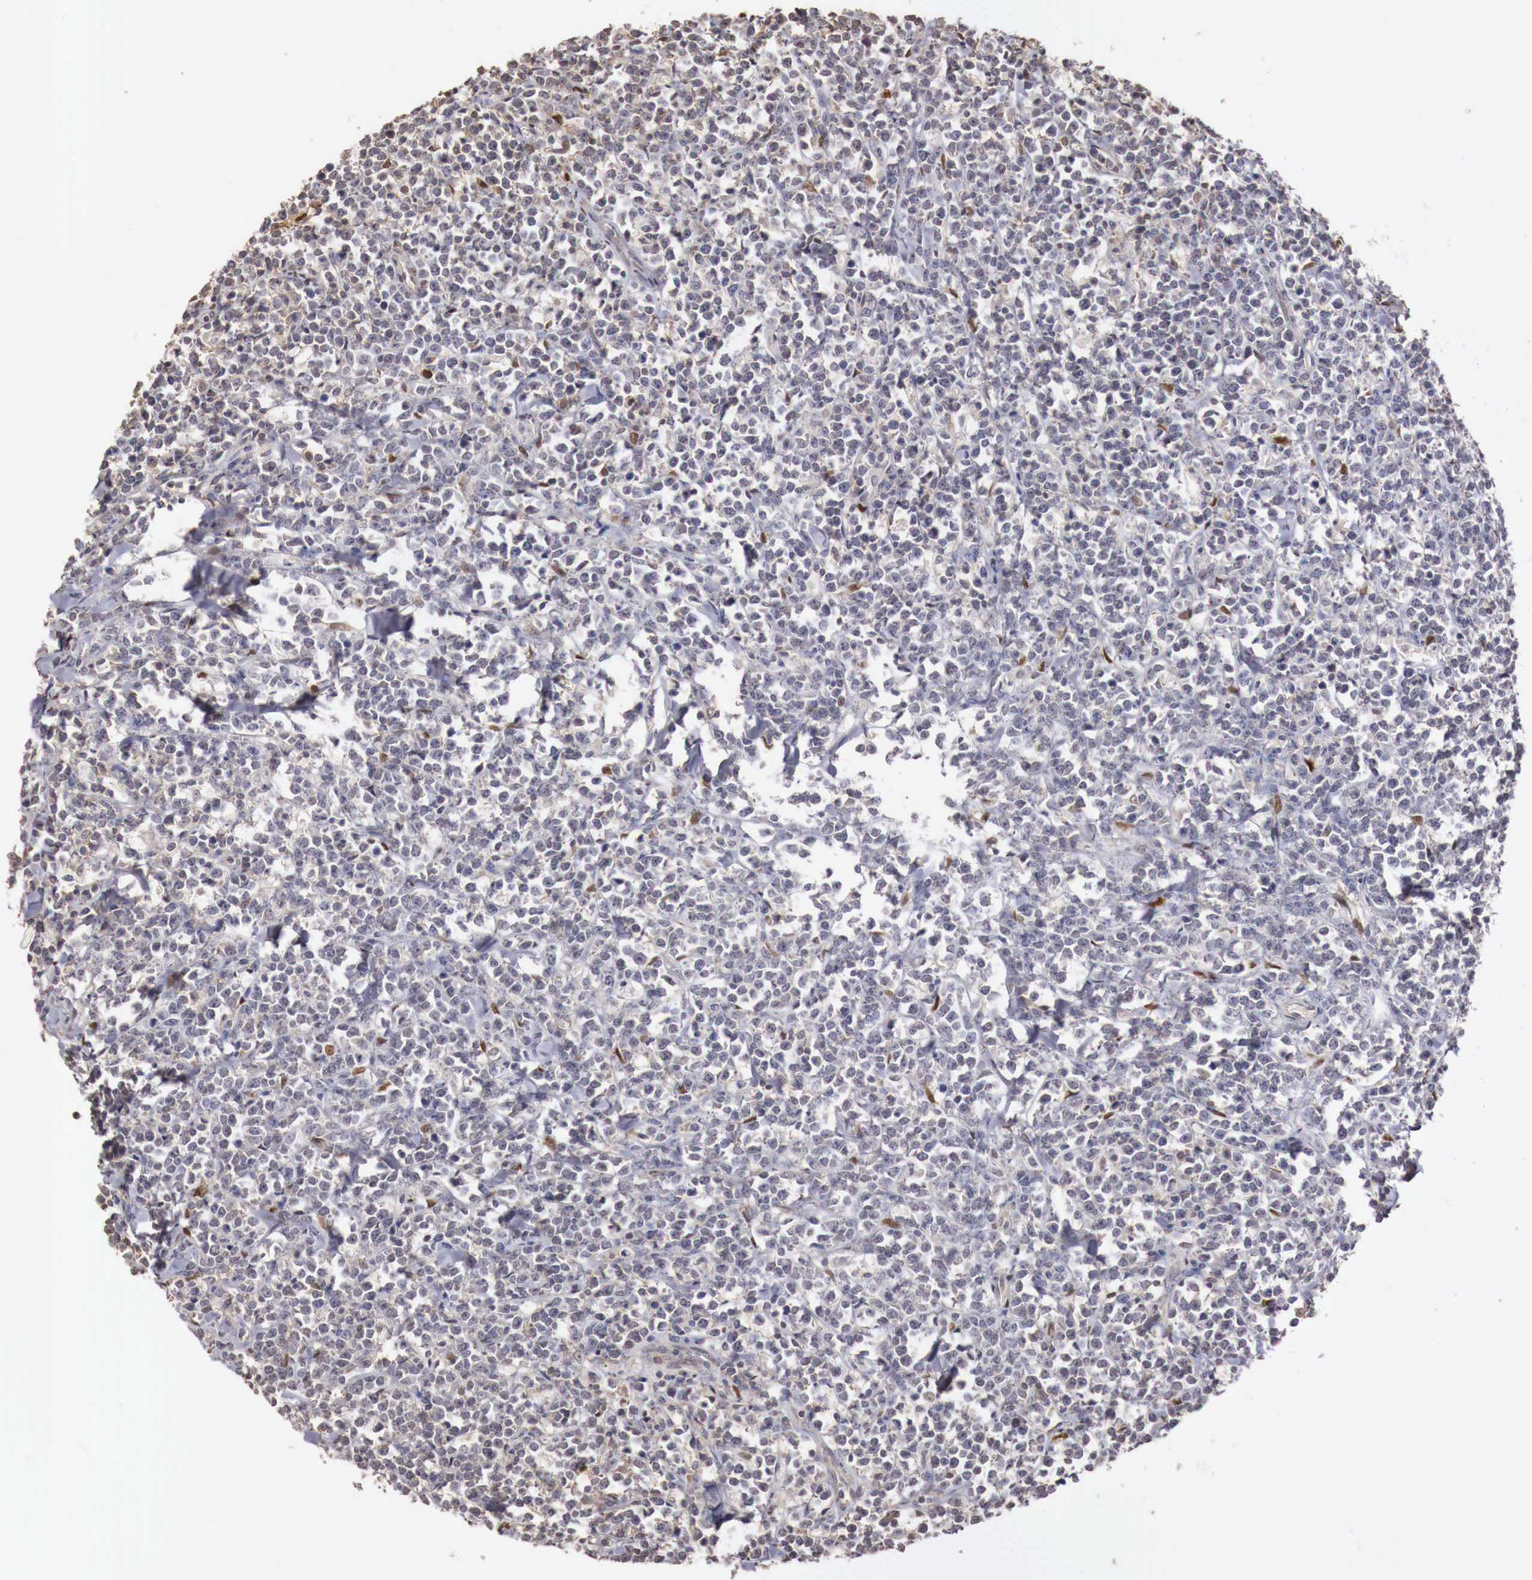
{"staining": {"intensity": "negative", "quantity": "none", "location": "none"}, "tissue": "lymphoma", "cell_type": "Tumor cells", "image_type": "cancer", "snomed": [{"axis": "morphology", "description": "Malignant lymphoma, non-Hodgkin's type, High grade"}, {"axis": "topography", "description": "Small intestine"}, {"axis": "topography", "description": "Colon"}], "caption": "This is an immunohistochemistry image of lymphoma. There is no staining in tumor cells.", "gene": "KHDRBS2", "patient": {"sex": "male", "age": 8}}